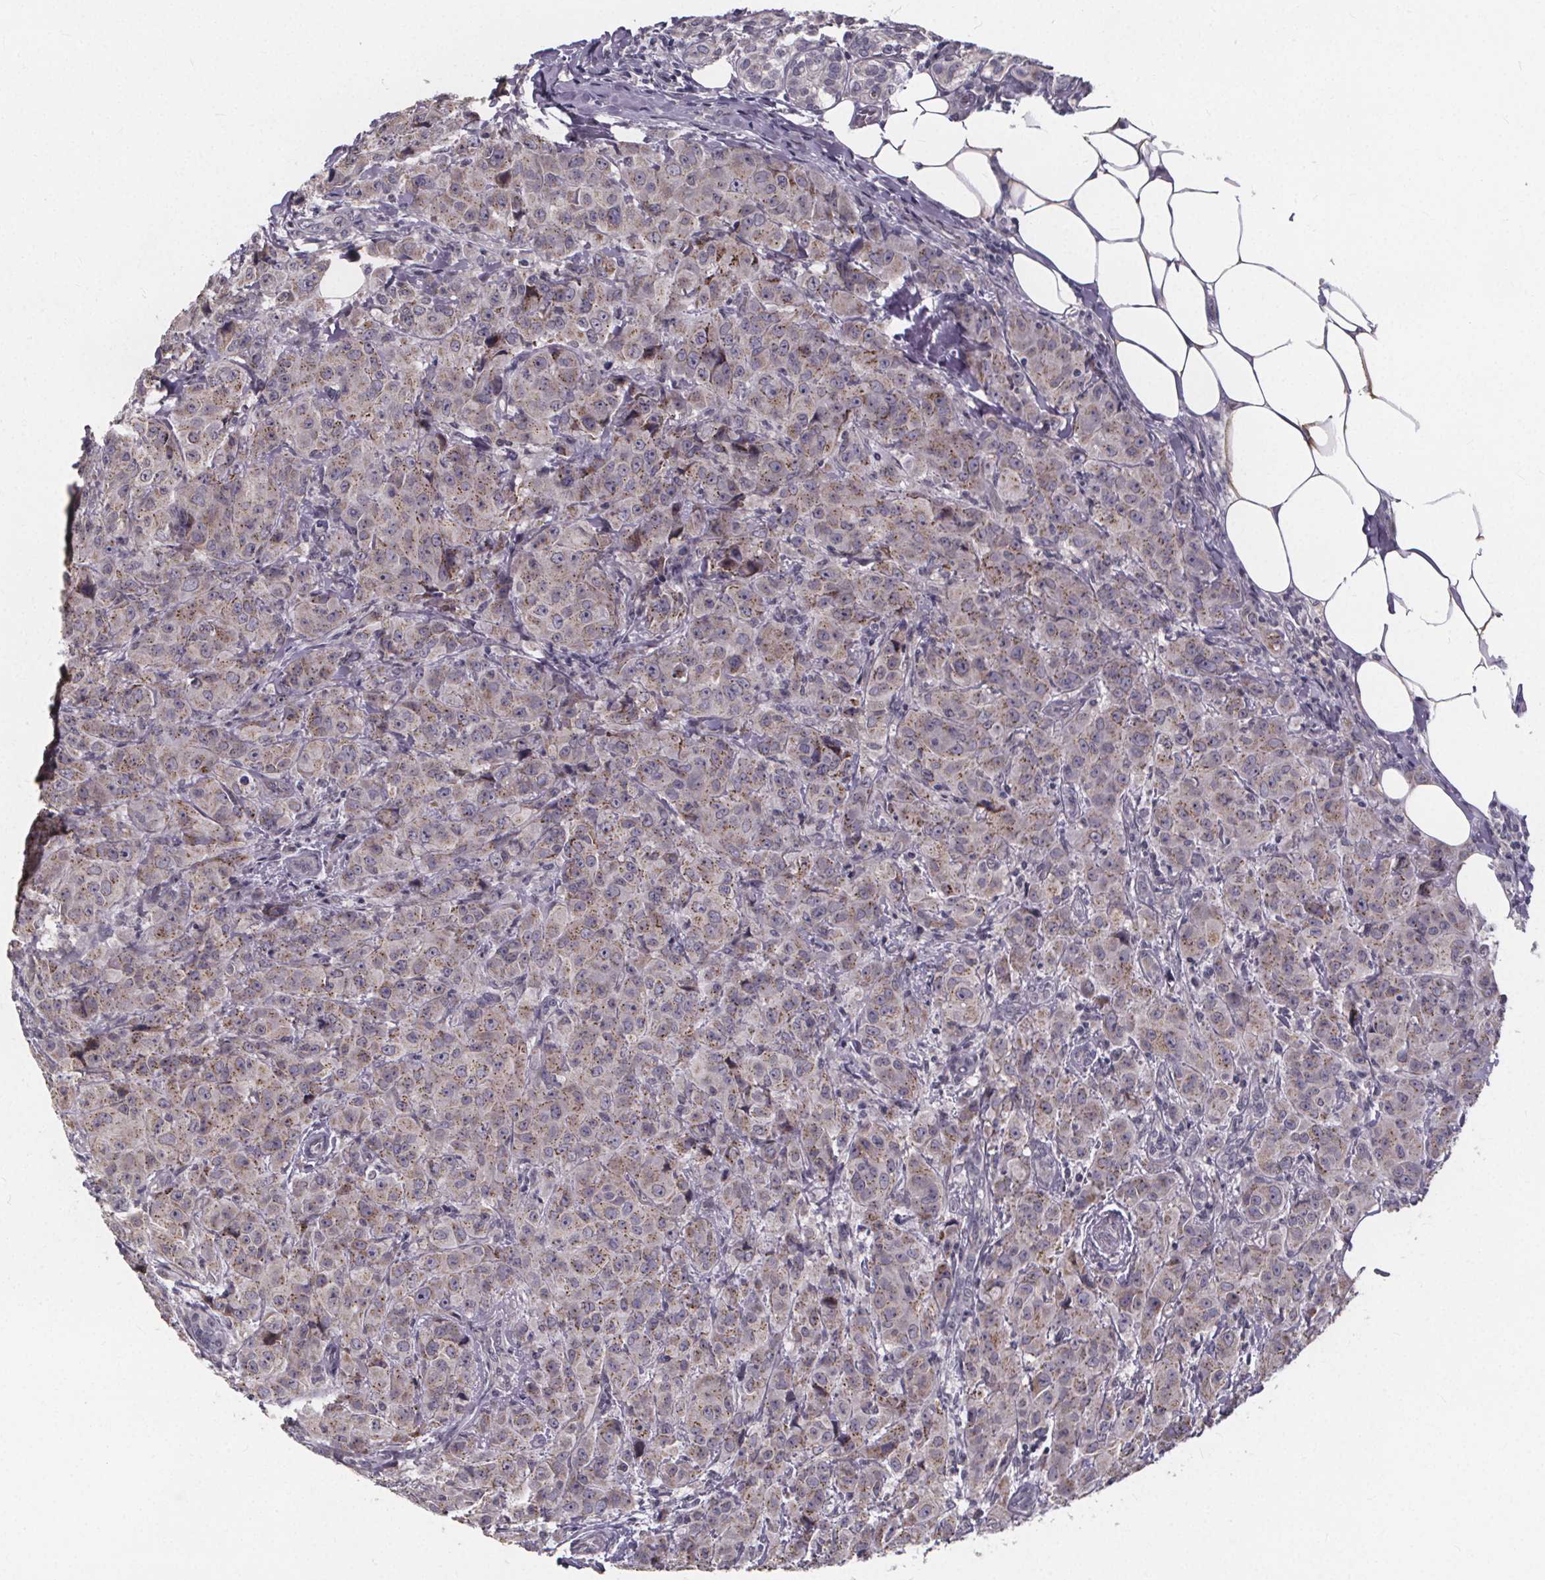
{"staining": {"intensity": "weak", "quantity": ">75%", "location": "cytoplasmic/membranous"}, "tissue": "breast cancer", "cell_type": "Tumor cells", "image_type": "cancer", "snomed": [{"axis": "morphology", "description": "Normal tissue, NOS"}, {"axis": "morphology", "description": "Duct carcinoma"}, {"axis": "topography", "description": "Breast"}], "caption": "Human breast cancer (invasive ductal carcinoma) stained with a protein marker exhibits weak staining in tumor cells.", "gene": "FAM181B", "patient": {"sex": "female", "age": 43}}